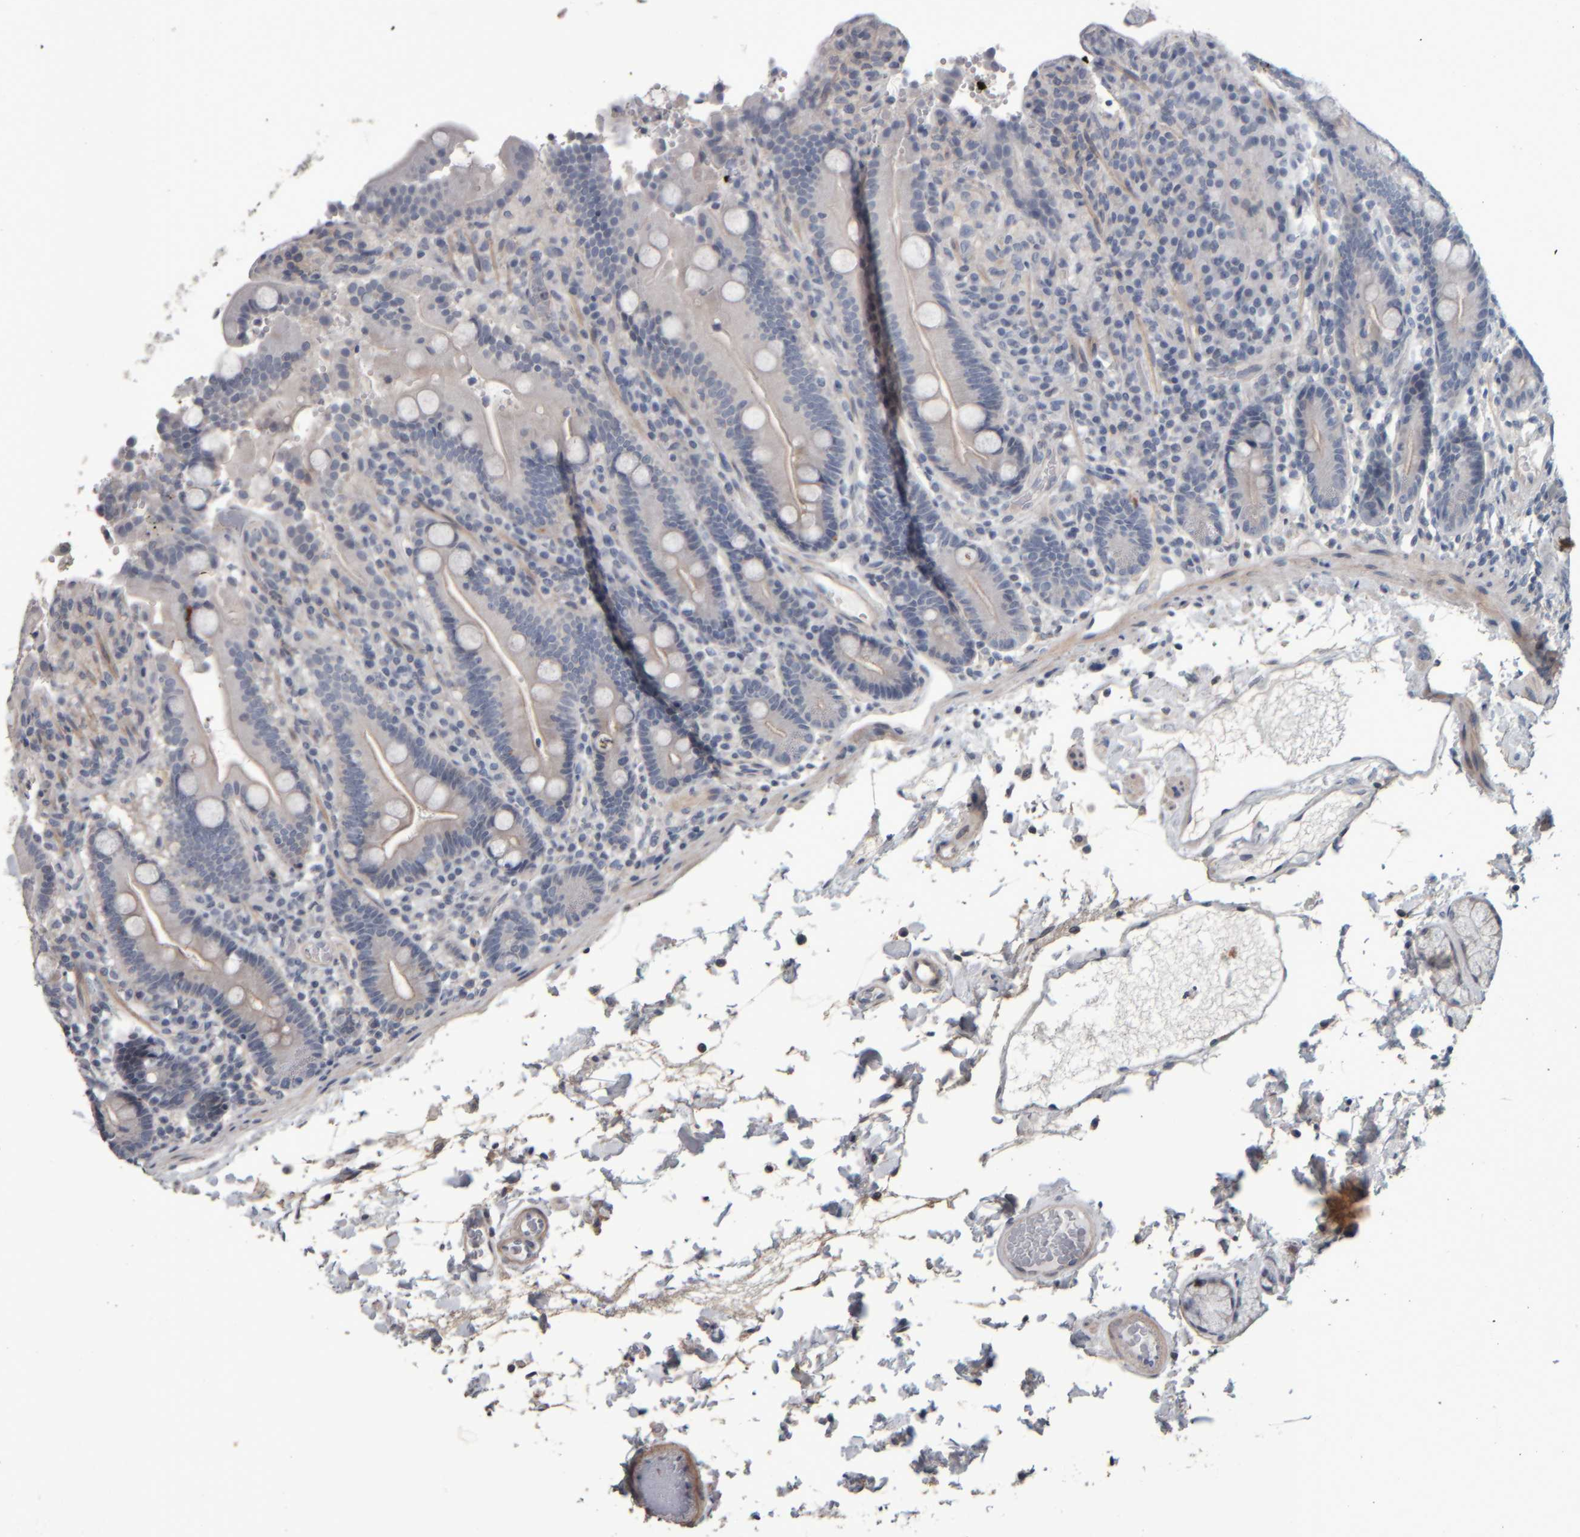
{"staining": {"intensity": "negative", "quantity": "none", "location": "none"}, "tissue": "duodenum", "cell_type": "Glandular cells", "image_type": "normal", "snomed": [{"axis": "morphology", "description": "Normal tissue, NOS"}, {"axis": "topography", "description": "Small intestine, NOS"}], "caption": "Unremarkable duodenum was stained to show a protein in brown. There is no significant staining in glandular cells.", "gene": "CAVIN4", "patient": {"sex": "female", "age": 71}}